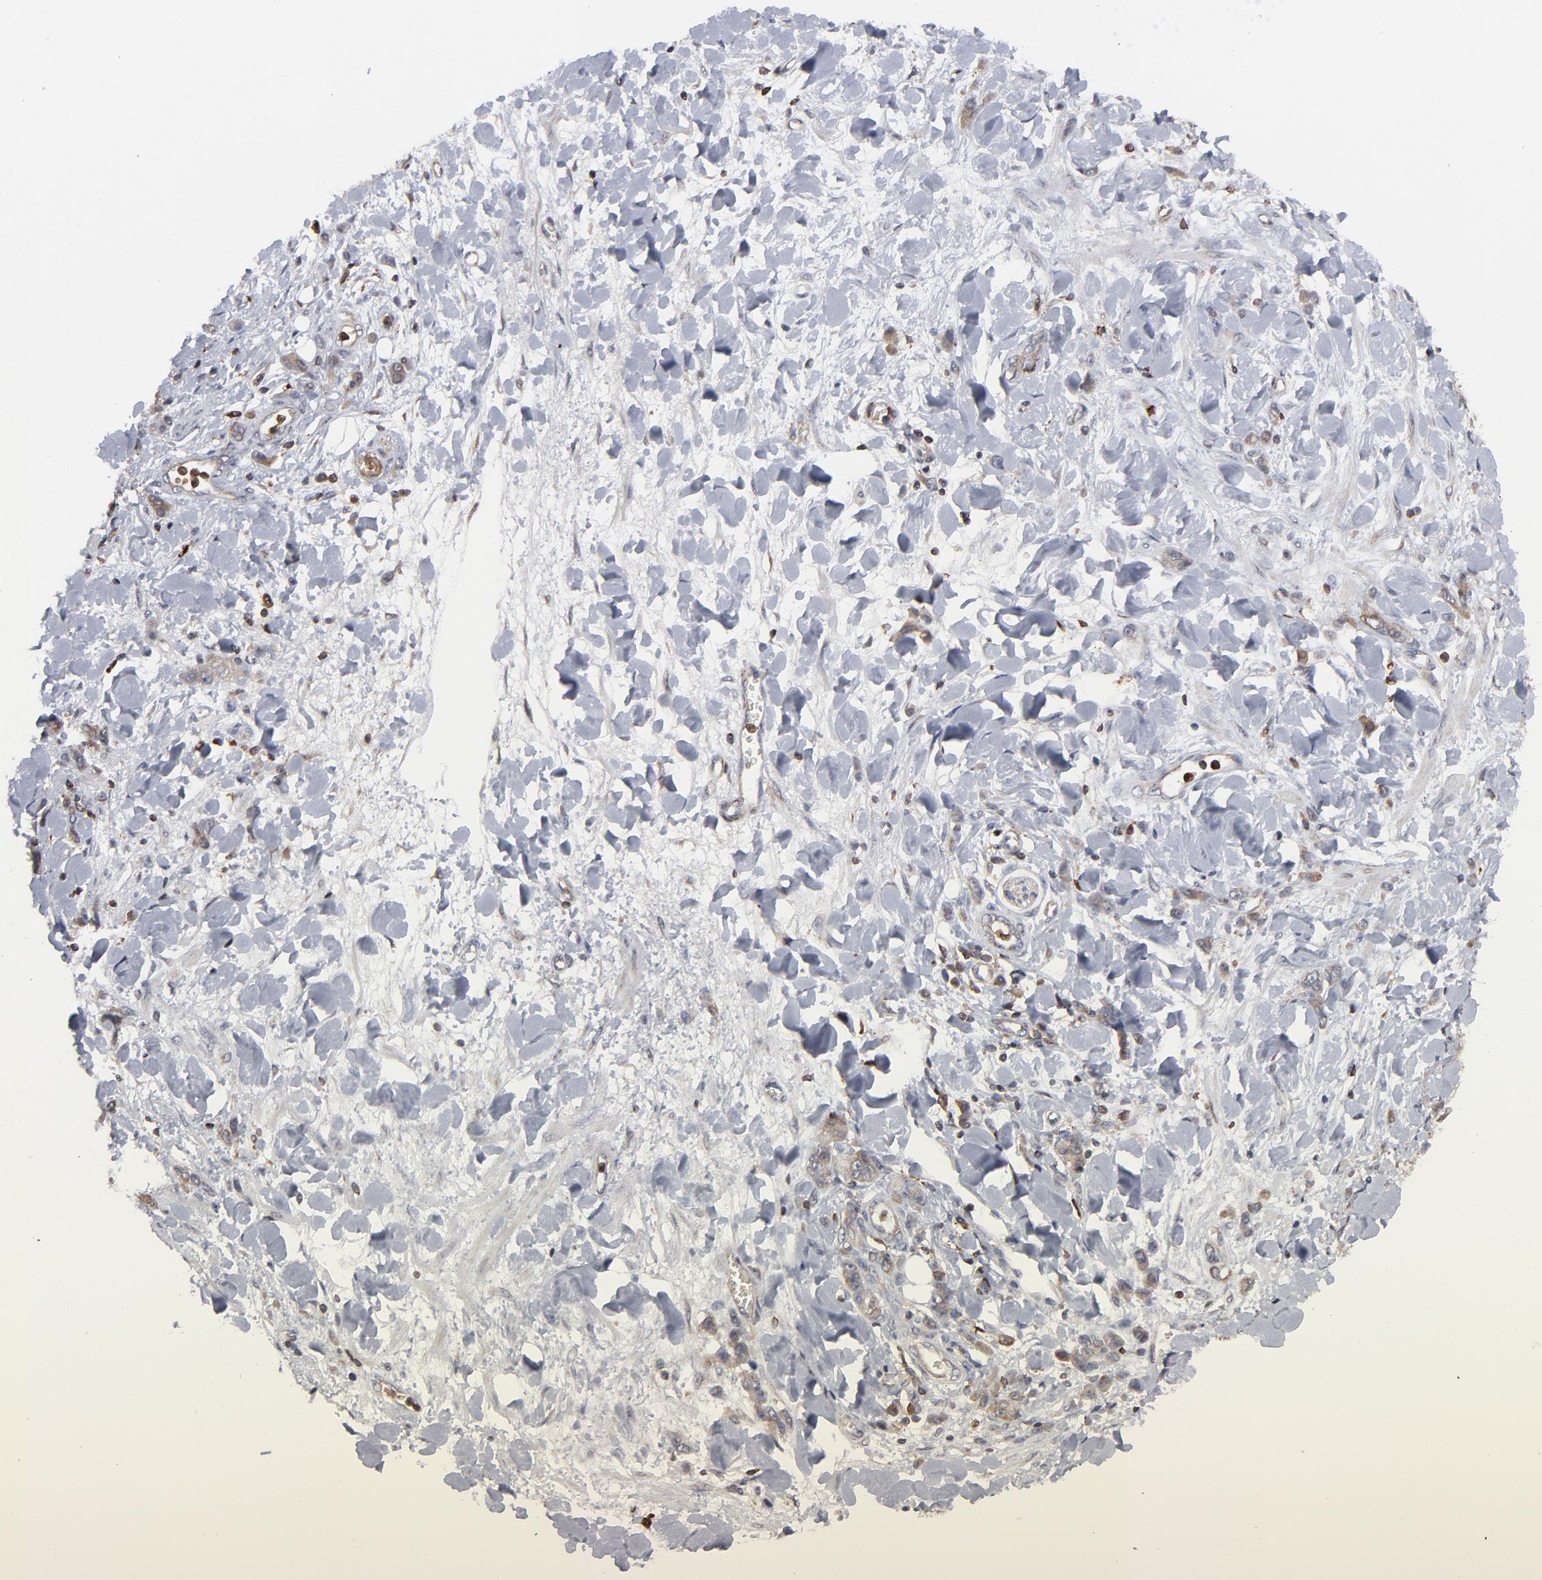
{"staining": {"intensity": "moderate", "quantity": ">75%", "location": "cytoplasmic/membranous"}, "tissue": "stomach cancer", "cell_type": "Tumor cells", "image_type": "cancer", "snomed": [{"axis": "morphology", "description": "Normal tissue, NOS"}, {"axis": "morphology", "description": "Adenocarcinoma, NOS"}, {"axis": "topography", "description": "Stomach"}], "caption": "Tumor cells show medium levels of moderate cytoplasmic/membranous staining in approximately >75% of cells in human adenocarcinoma (stomach).", "gene": "MAP2K1", "patient": {"sex": "male", "age": 82}}